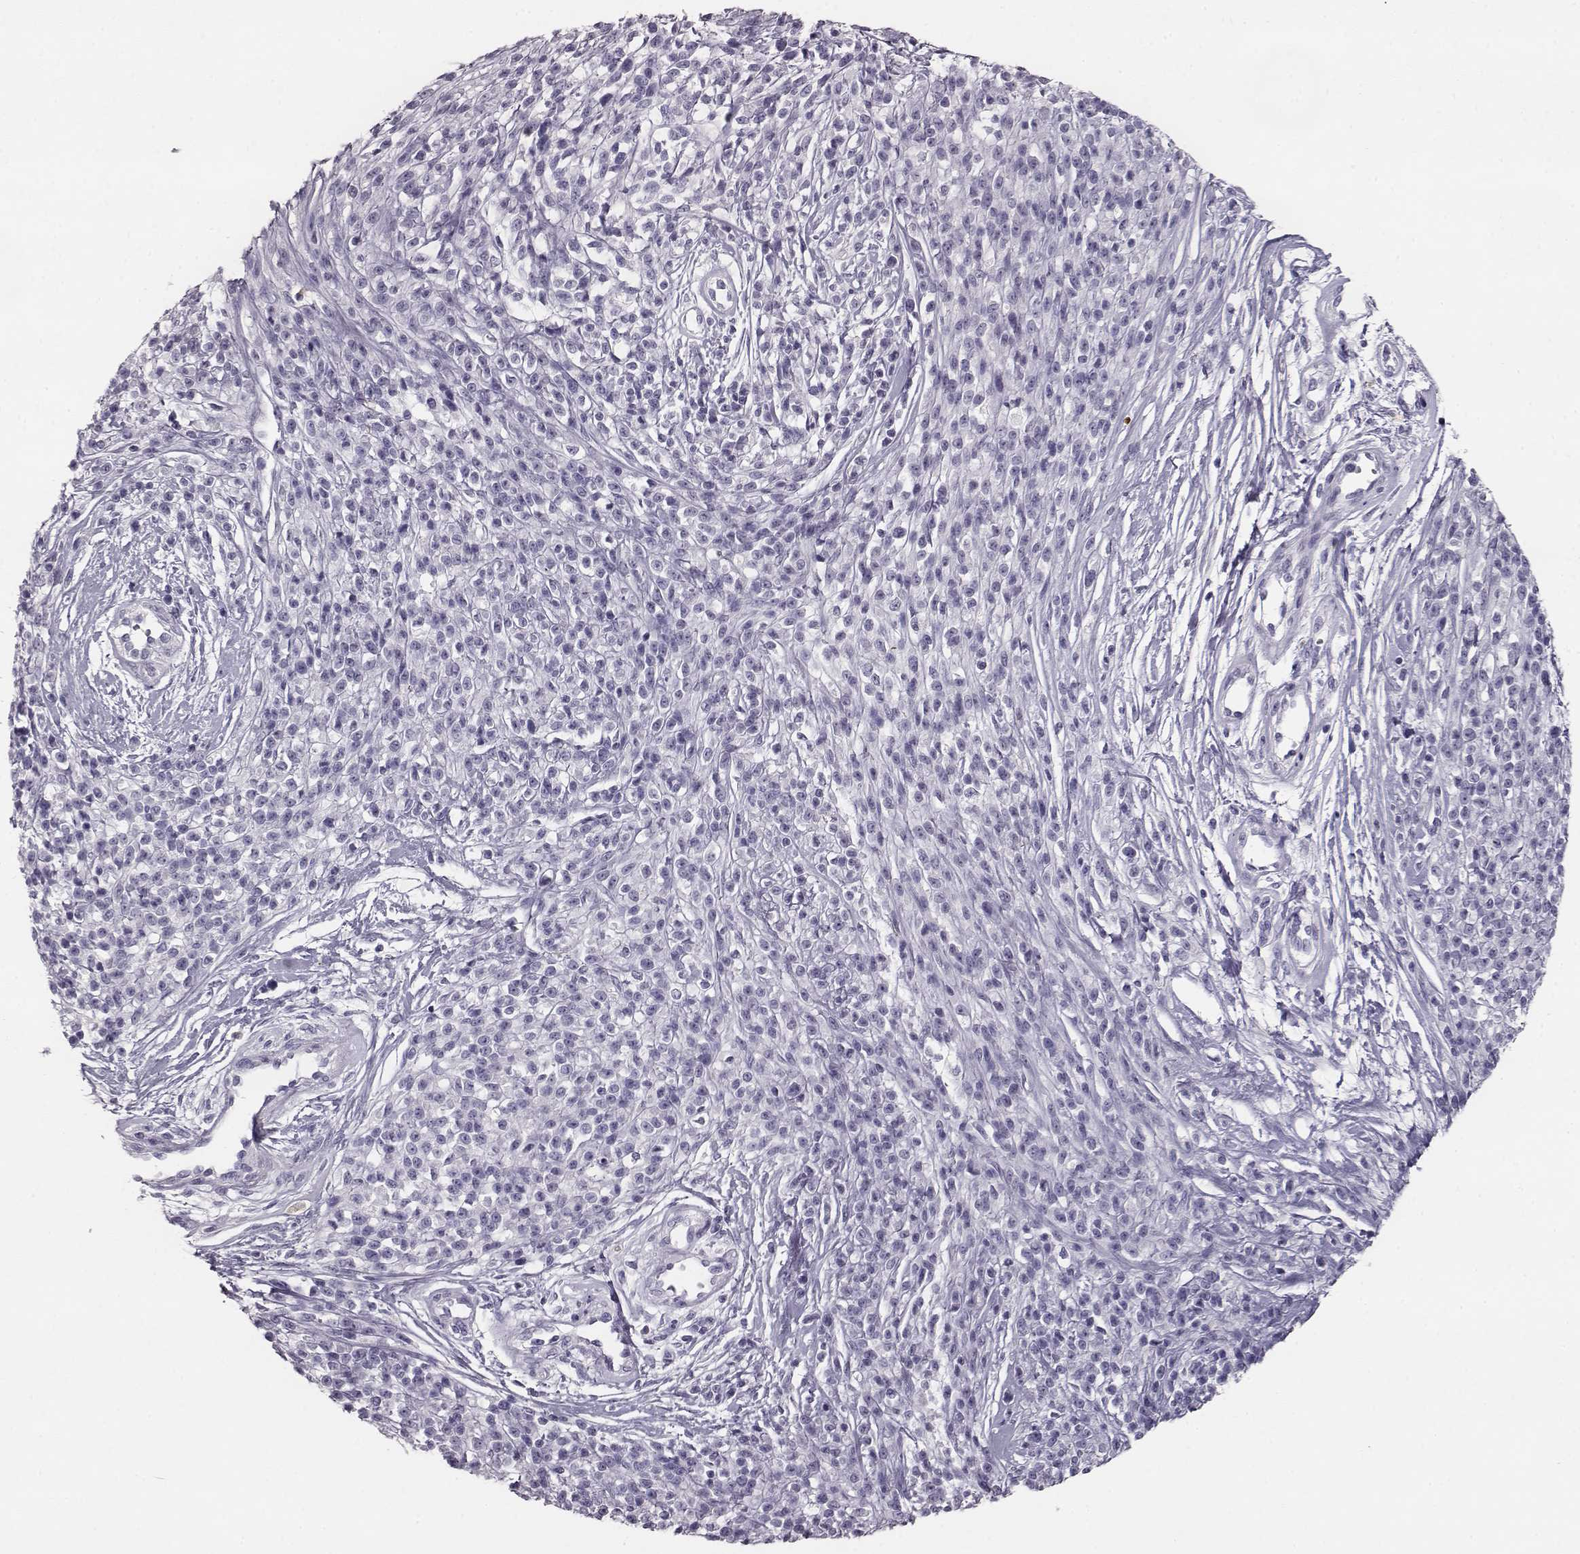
{"staining": {"intensity": "negative", "quantity": "none", "location": "none"}, "tissue": "melanoma", "cell_type": "Tumor cells", "image_type": "cancer", "snomed": [{"axis": "morphology", "description": "Malignant melanoma, NOS"}, {"axis": "topography", "description": "Skin"}, {"axis": "topography", "description": "Skin of trunk"}], "caption": "An immunohistochemistry micrograph of melanoma is shown. There is no staining in tumor cells of melanoma. (Brightfield microscopy of DAB (3,3'-diaminobenzidine) immunohistochemistry at high magnification).", "gene": "NPTXR", "patient": {"sex": "male", "age": 74}}